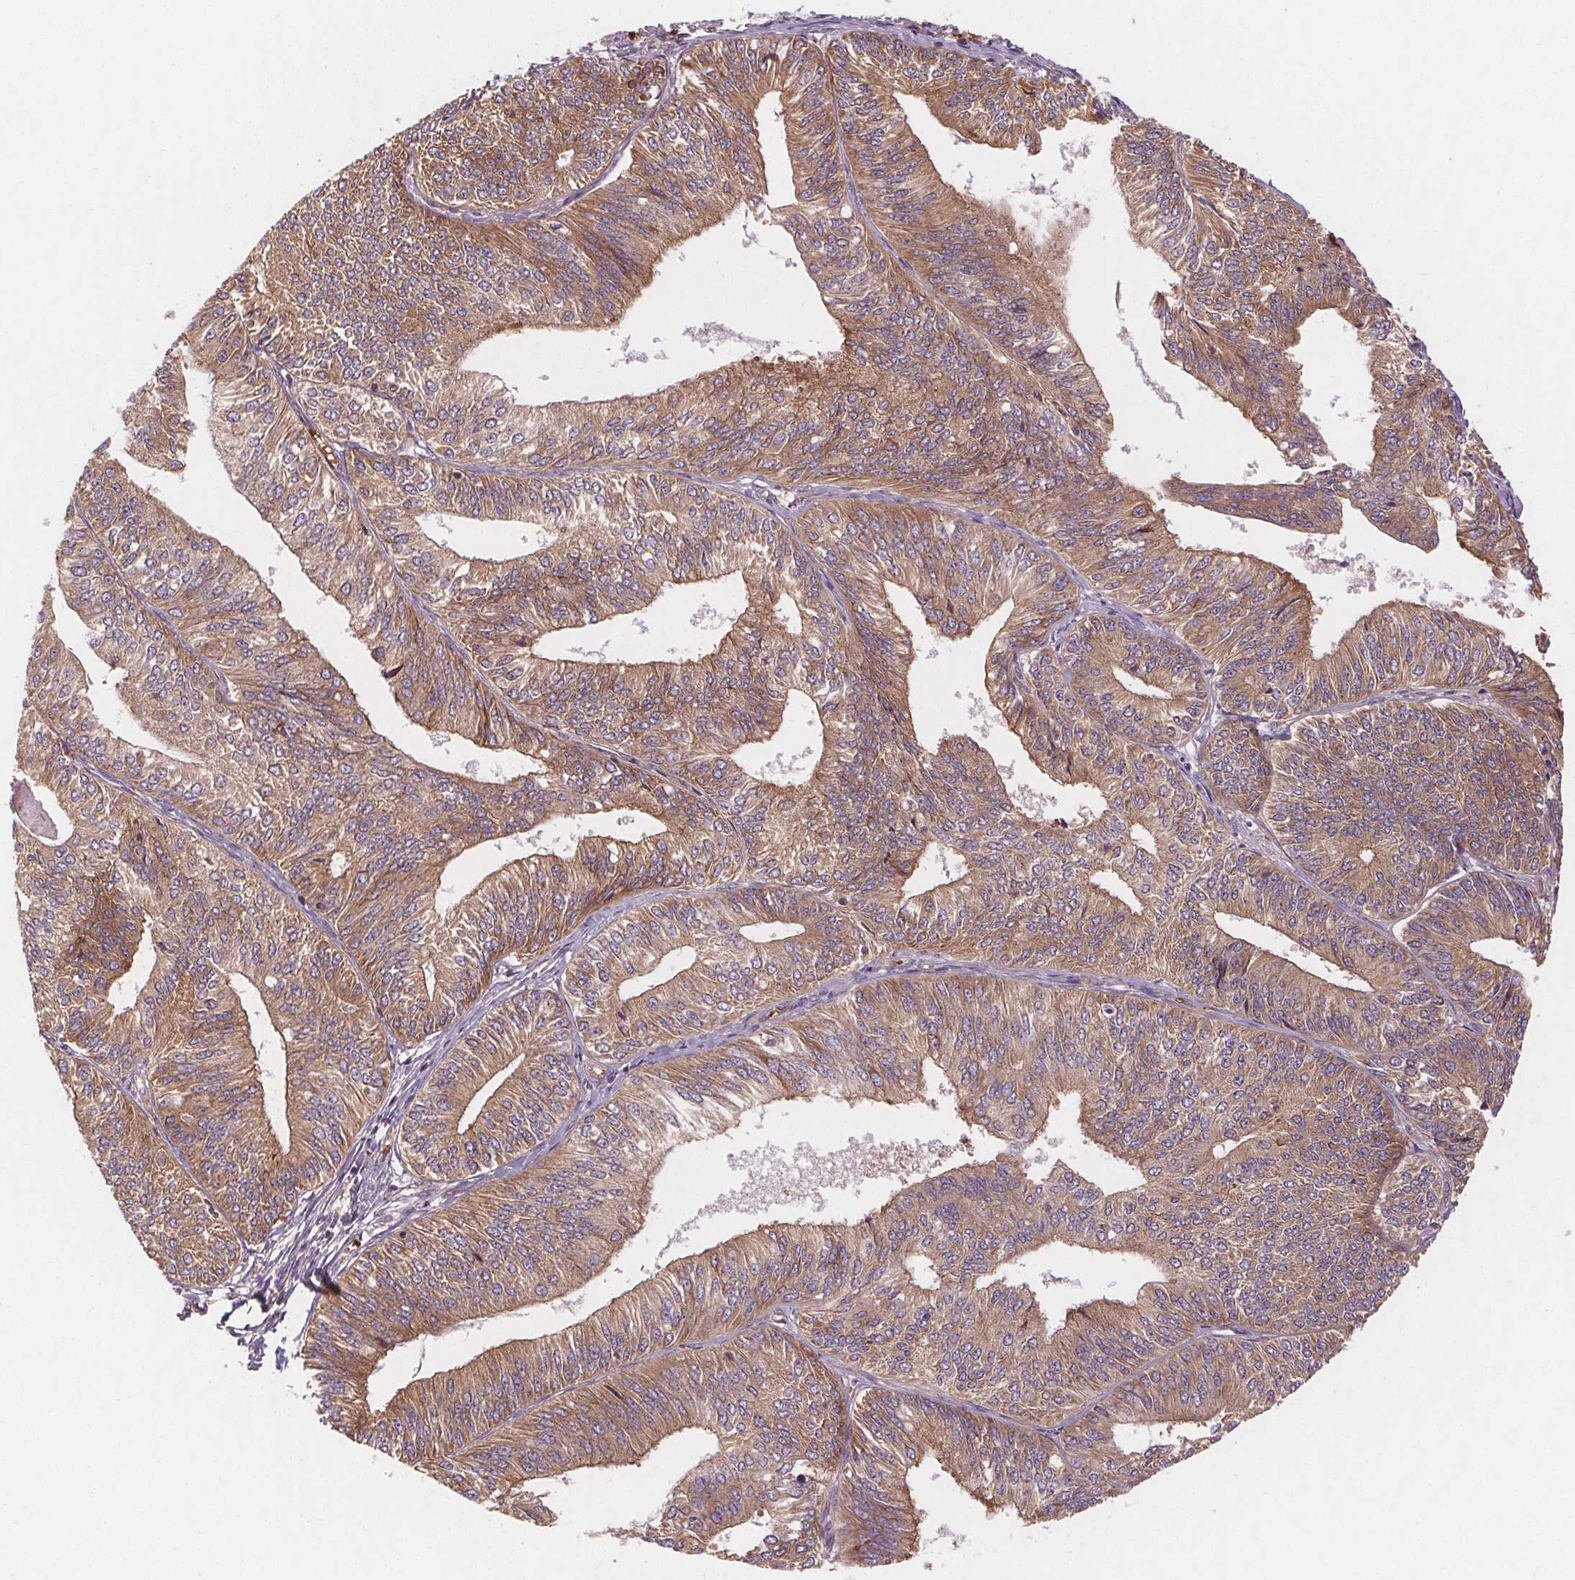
{"staining": {"intensity": "moderate", "quantity": ">75%", "location": "cytoplasmic/membranous"}, "tissue": "endometrial cancer", "cell_type": "Tumor cells", "image_type": "cancer", "snomed": [{"axis": "morphology", "description": "Adenocarcinoma, NOS"}, {"axis": "topography", "description": "Endometrium"}], "caption": "Immunohistochemistry staining of endometrial cancer, which exhibits medium levels of moderate cytoplasmic/membranous expression in approximately >75% of tumor cells indicating moderate cytoplasmic/membranous protein staining. The staining was performed using DAB (3,3'-diaminobenzidine) (brown) for protein detection and nuclei were counterstained in hematoxylin (blue).", "gene": "EIF3D", "patient": {"sex": "female", "age": 58}}